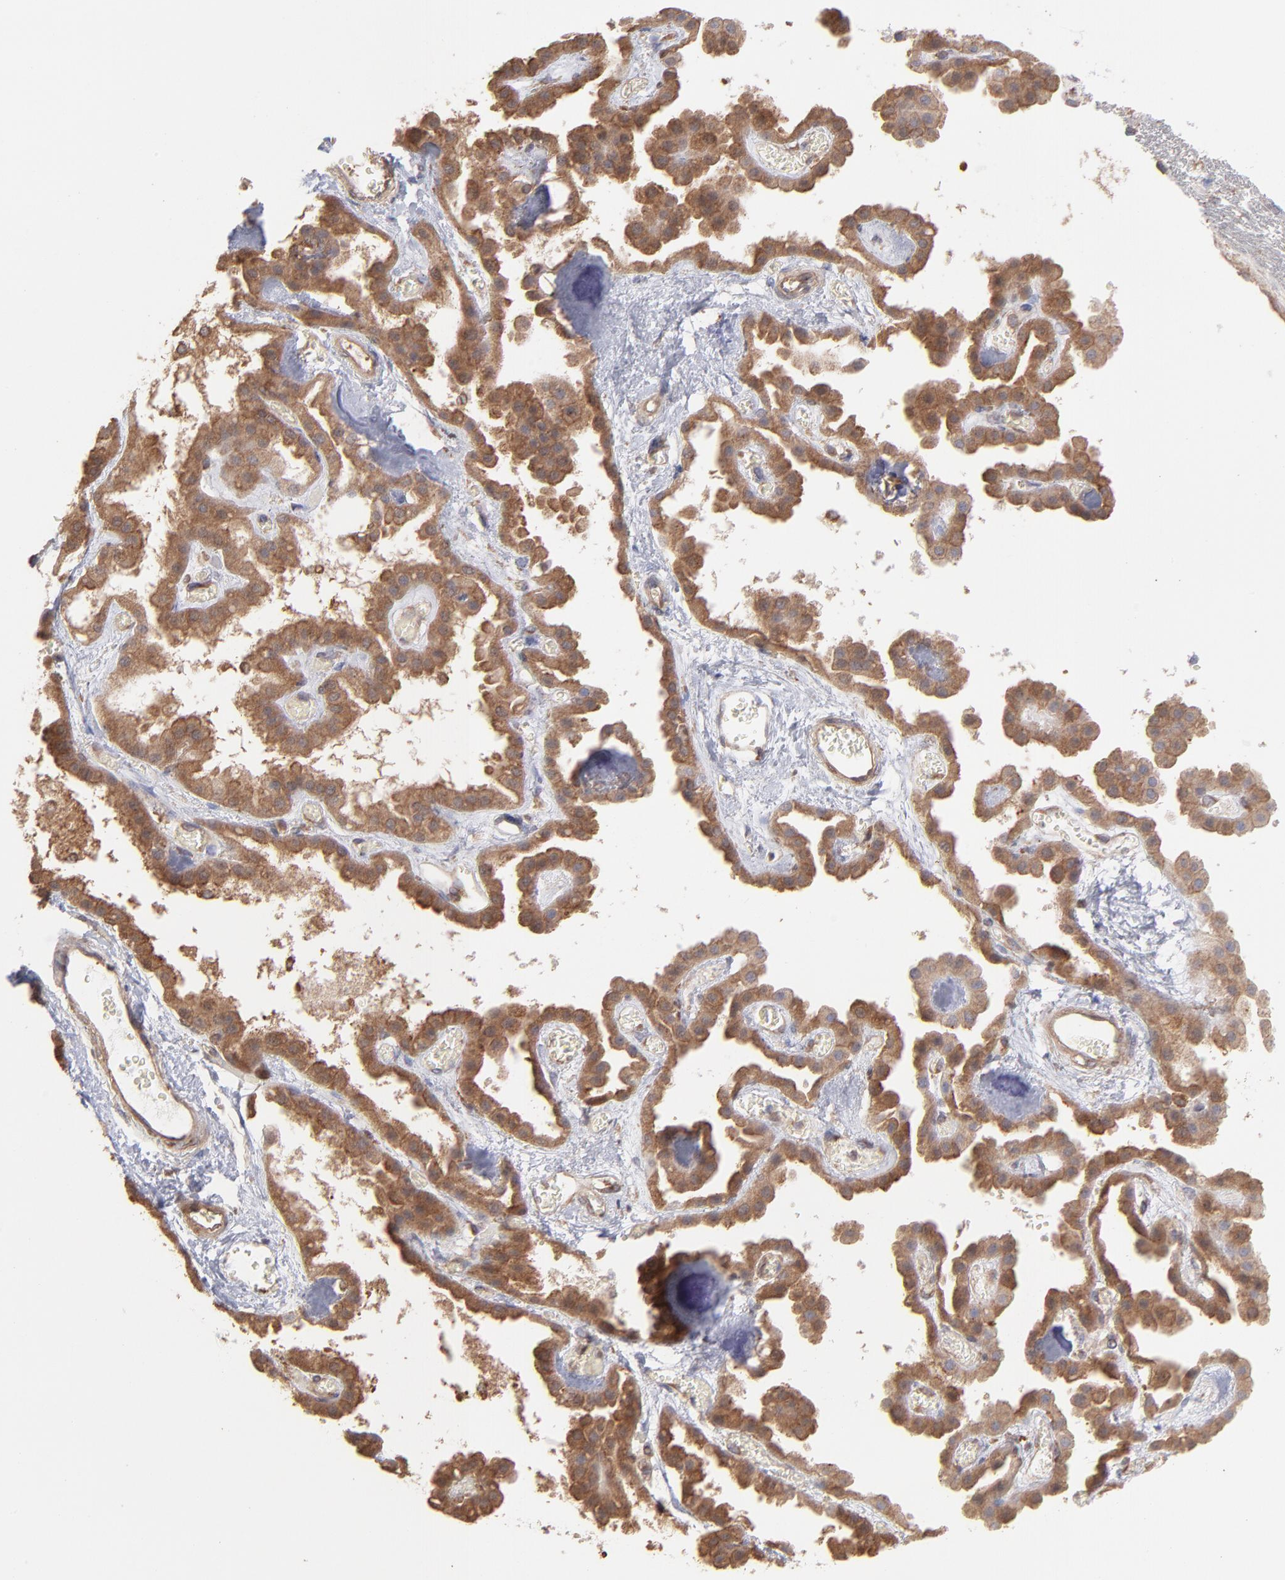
{"staining": {"intensity": "moderate", "quantity": "25%-75%", "location": "cytoplasmic/membranous"}, "tissue": "hippocampus", "cell_type": "Glial cells", "image_type": "normal", "snomed": [{"axis": "morphology", "description": "Normal tissue, NOS"}, {"axis": "topography", "description": "Hippocampus"}], "caption": "Immunohistochemical staining of benign hippocampus shows 25%-75% levels of moderate cytoplasmic/membranous protein staining in approximately 25%-75% of glial cells. (DAB = brown stain, brightfield microscopy at high magnification).", "gene": "MAPRE1", "patient": {"sex": "female", "age": 19}}